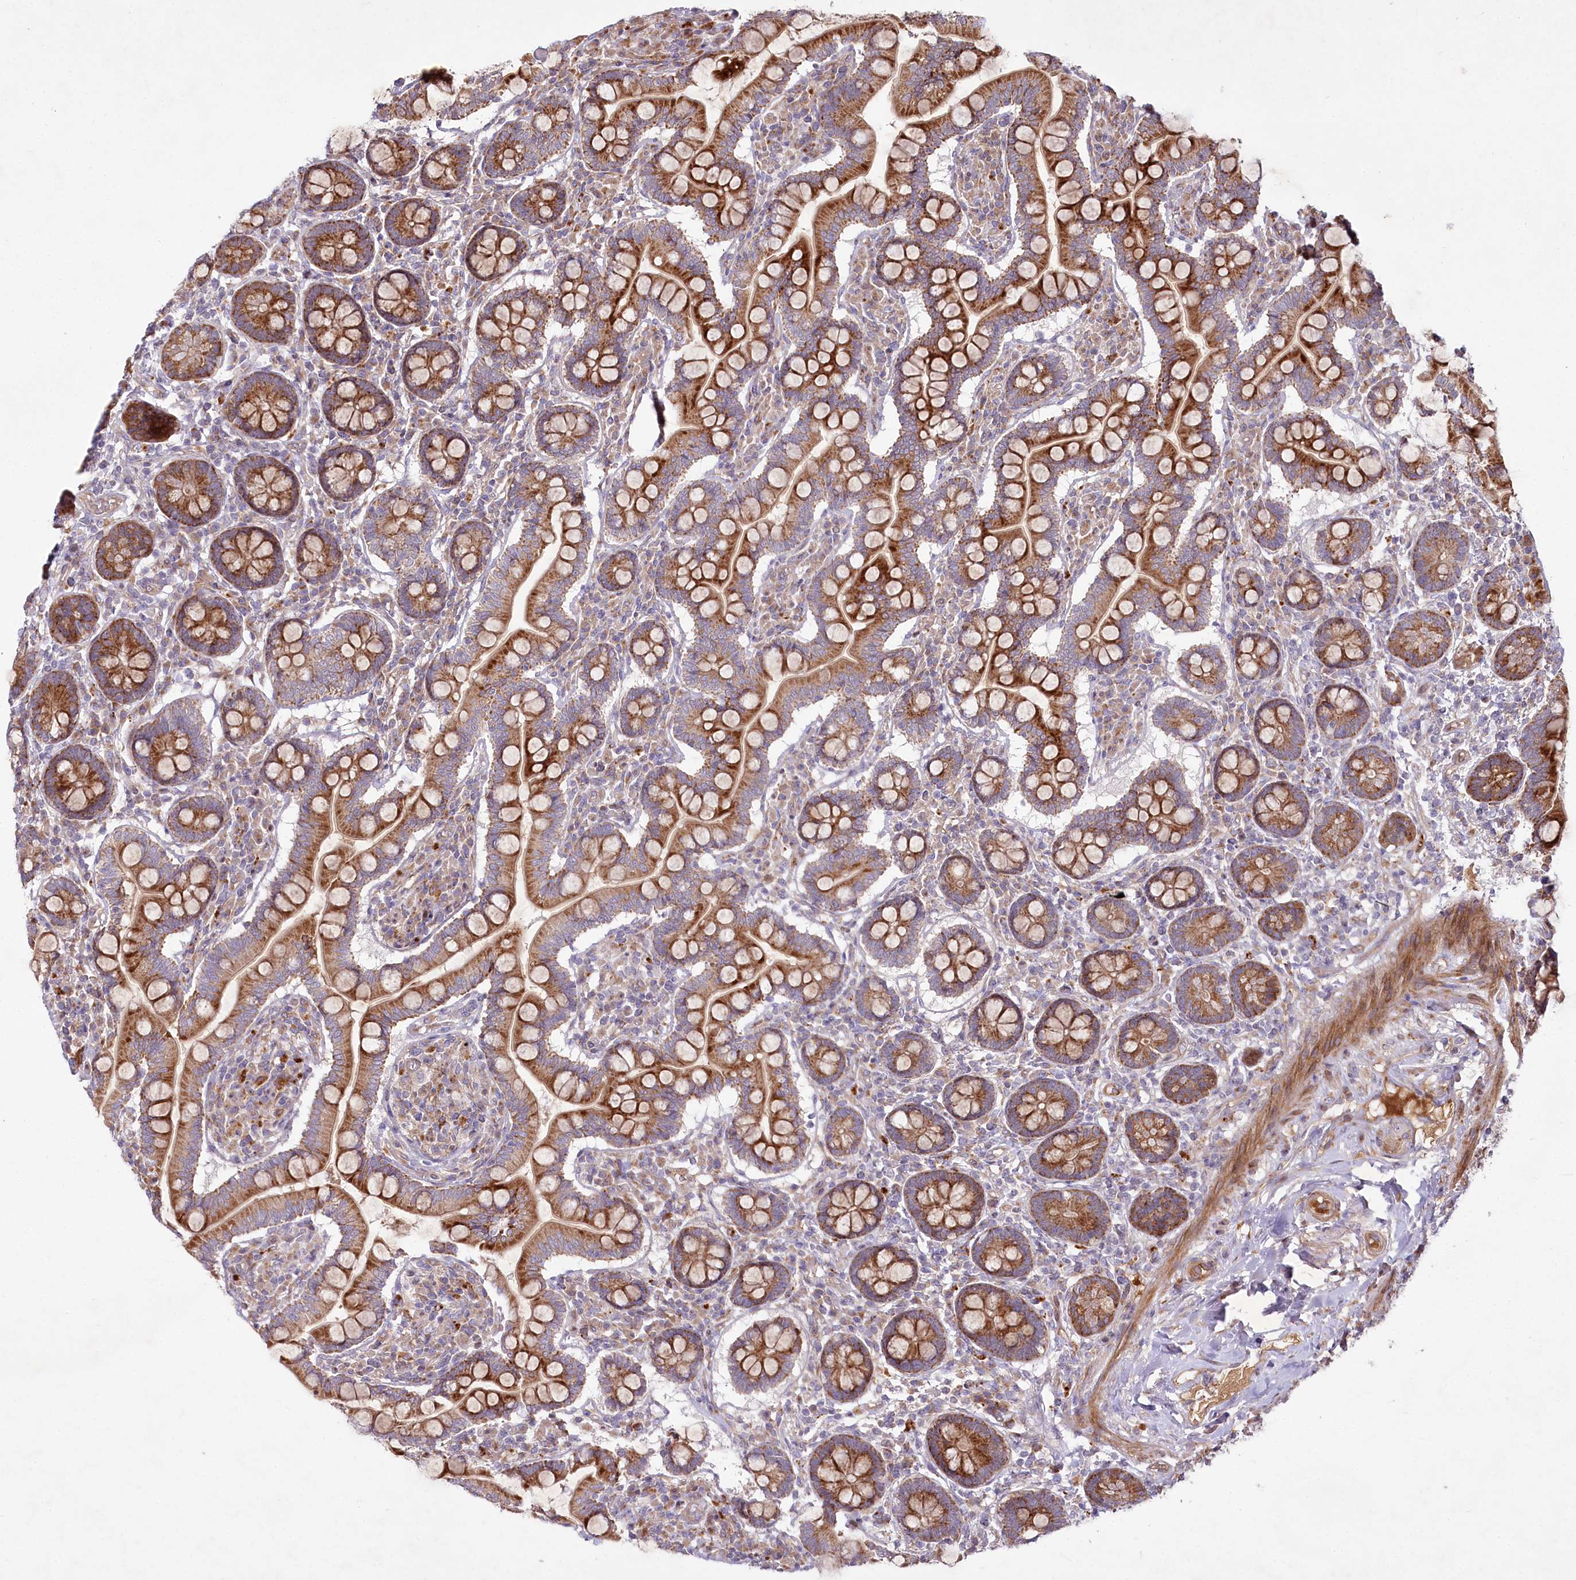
{"staining": {"intensity": "strong", "quantity": ">75%", "location": "cytoplasmic/membranous"}, "tissue": "small intestine", "cell_type": "Glandular cells", "image_type": "normal", "snomed": [{"axis": "morphology", "description": "Normal tissue, NOS"}, {"axis": "topography", "description": "Small intestine"}], "caption": "The histopathology image demonstrates immunohistochemical staining of benign small intestine. There is strong cytoplasmic/membranous positivity is appreciated in approximately >75% of glandular cells. The protein is stained brown, and the nuclei are stained in blue (DAB (3,3'-diaminobenzidine) IHC with brightfield microscopy, high magnification).", "gene": "PSTK", "patient": {"sex": "female", "age": 64}}